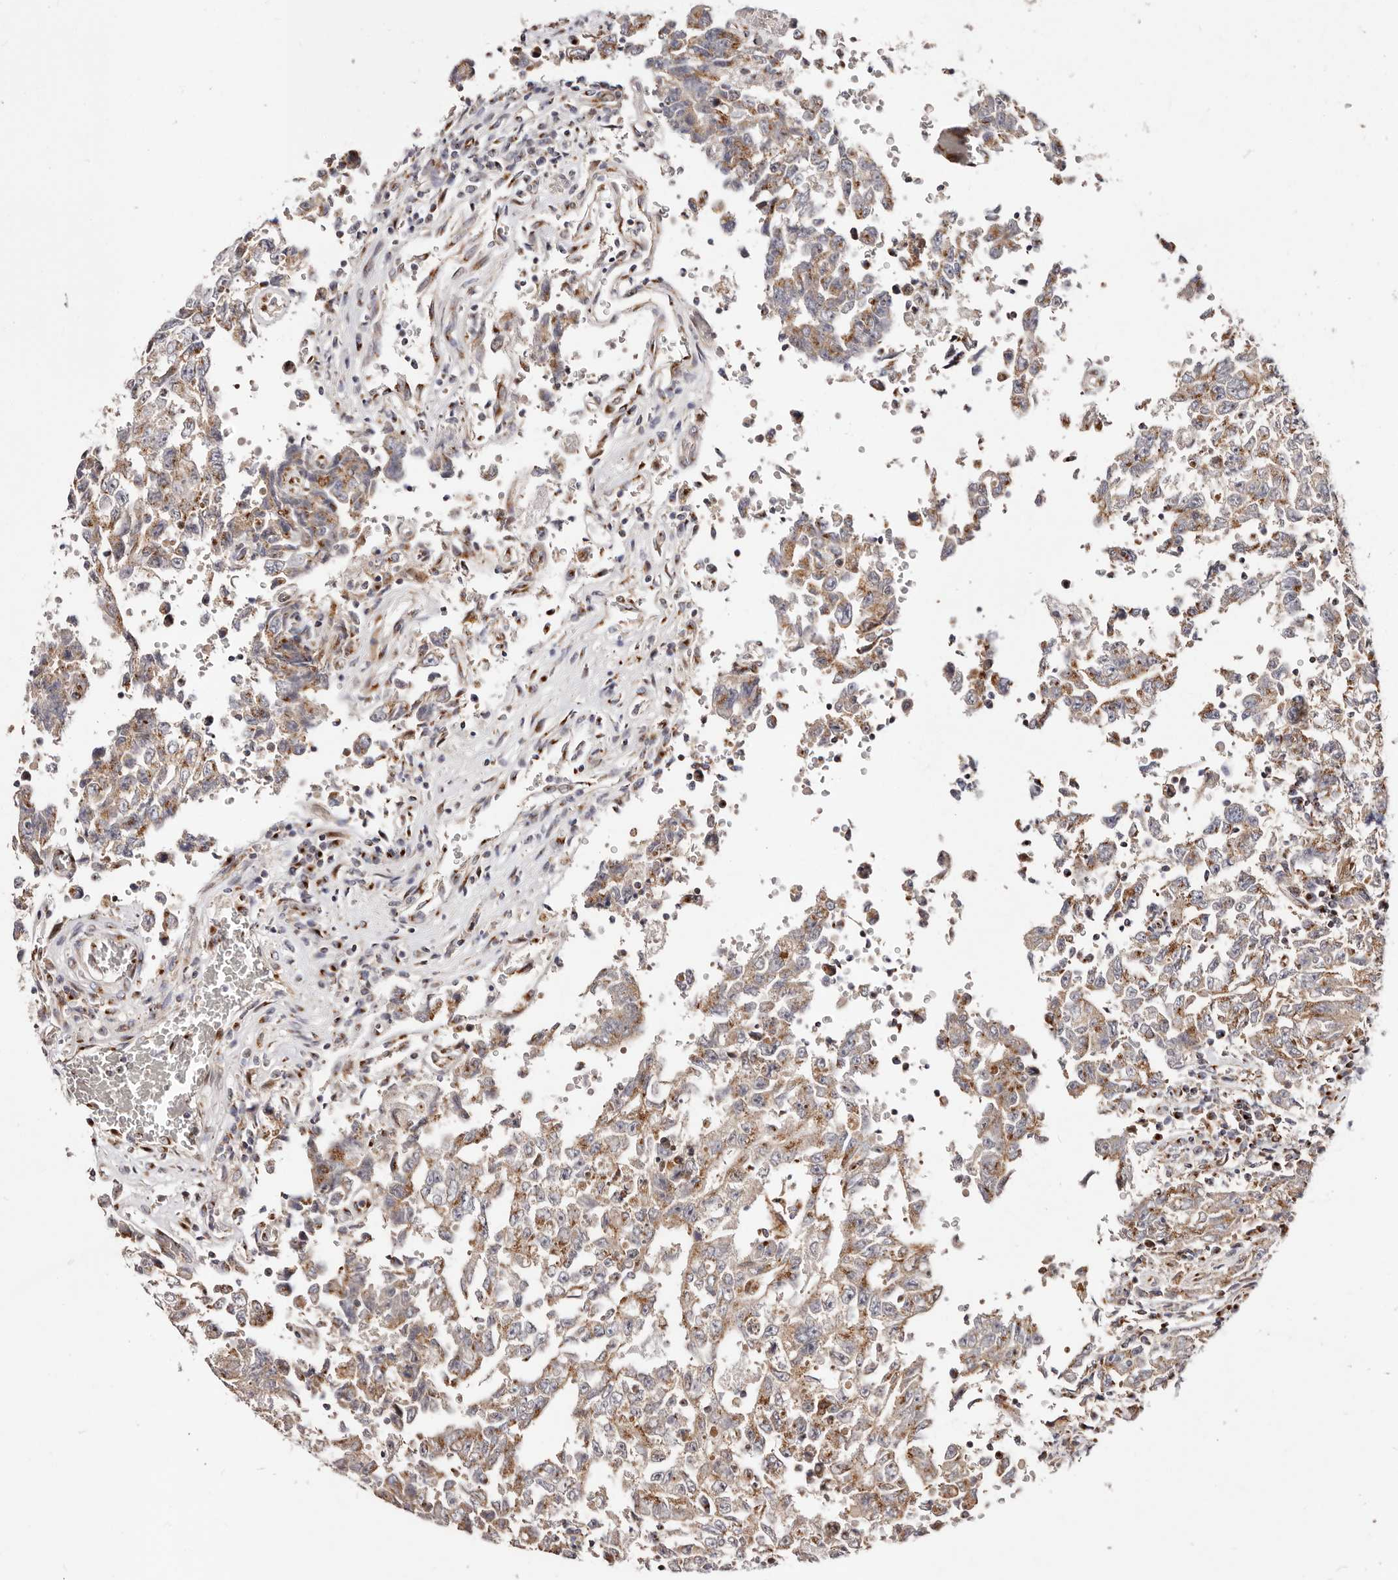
{"staining": {"intensity": "weak", "quantity": "25%-75%", "location": "cytoplasmic/membranous"}, "tissue": "testis cancer", "cell_type": "Tumor cells", "image_type": "cancer", "snomed": [{"axis": "morphology", "description": "Carcinoma, Embryonal, NOS"}, {"axis": "topography", "description": "Testis"}], "caption": "Testis cancer tissue demonstrates weak cytoplasmic/membranous staining in approximately 25%-75% of tumor cells, visualized by immunohistochemistry. Immunohistochemistry stains the protein of interest in brown and the nuclei are stained blue.", "gene": "MAPK6", "patient": {"sex": "male", "age": 26}}